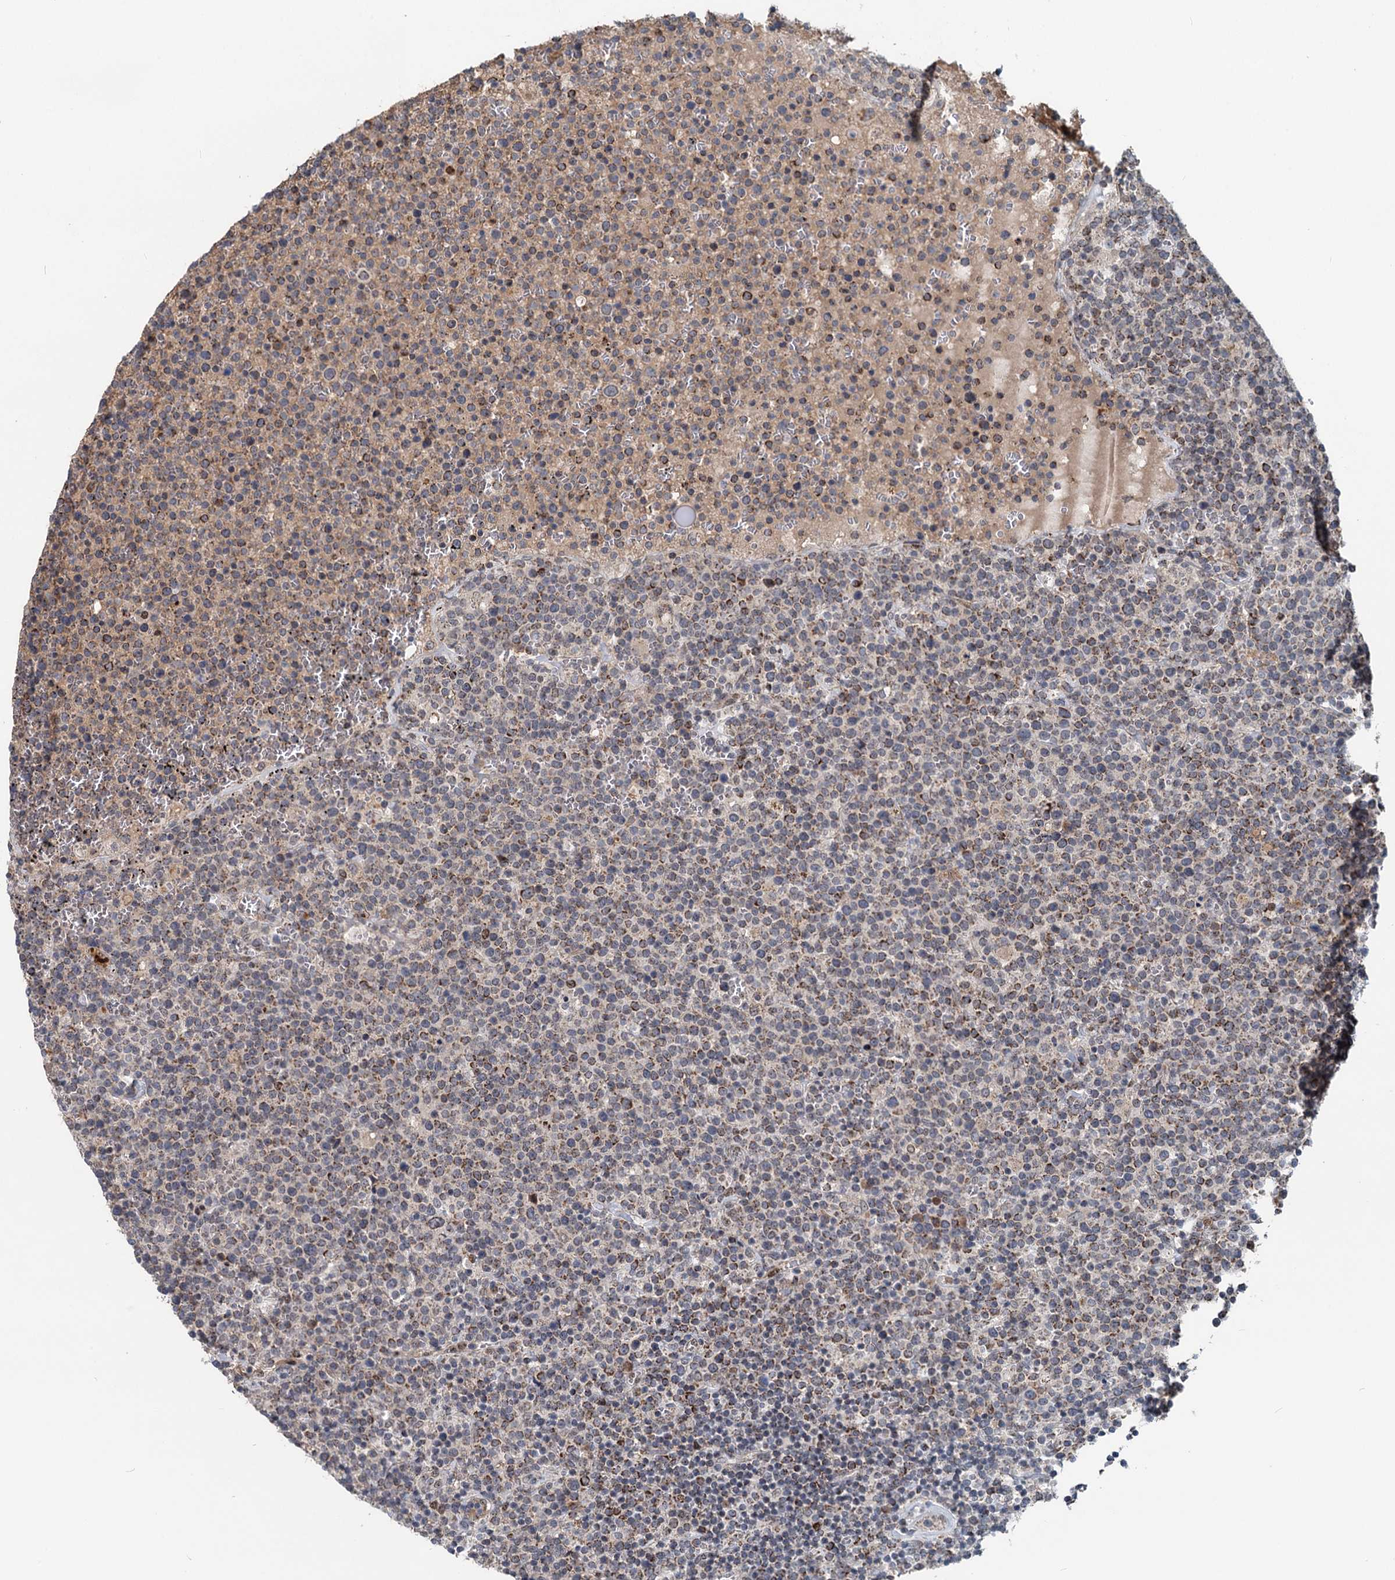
{"staining": {"intensity": "moderate", "quantity": "25%-75%", "location": "cytoplasmic/membranous"}, "tissue": "lymphoma", "cell_type": "Tumor cells", "image_type": "cancer", "snomed": [{"axis": "morphology", "description": "Malignant lymphoma, non-Hodgkin's type, High grade"}, {"axis": "topography", "description": "Lymph node"}], "caption": "Lymphoma stained with immunohistochemistry demonstrates moderate cytoplasmic/membranous staining in approximately 25%-75% of tumor cells. The staining was performed using DAB, with brown indicating positive protein expression. Nuclei are stained blue with hematoxylin.", "gene": "RITA1", "patient": {"sex": "male", "age": 61}}